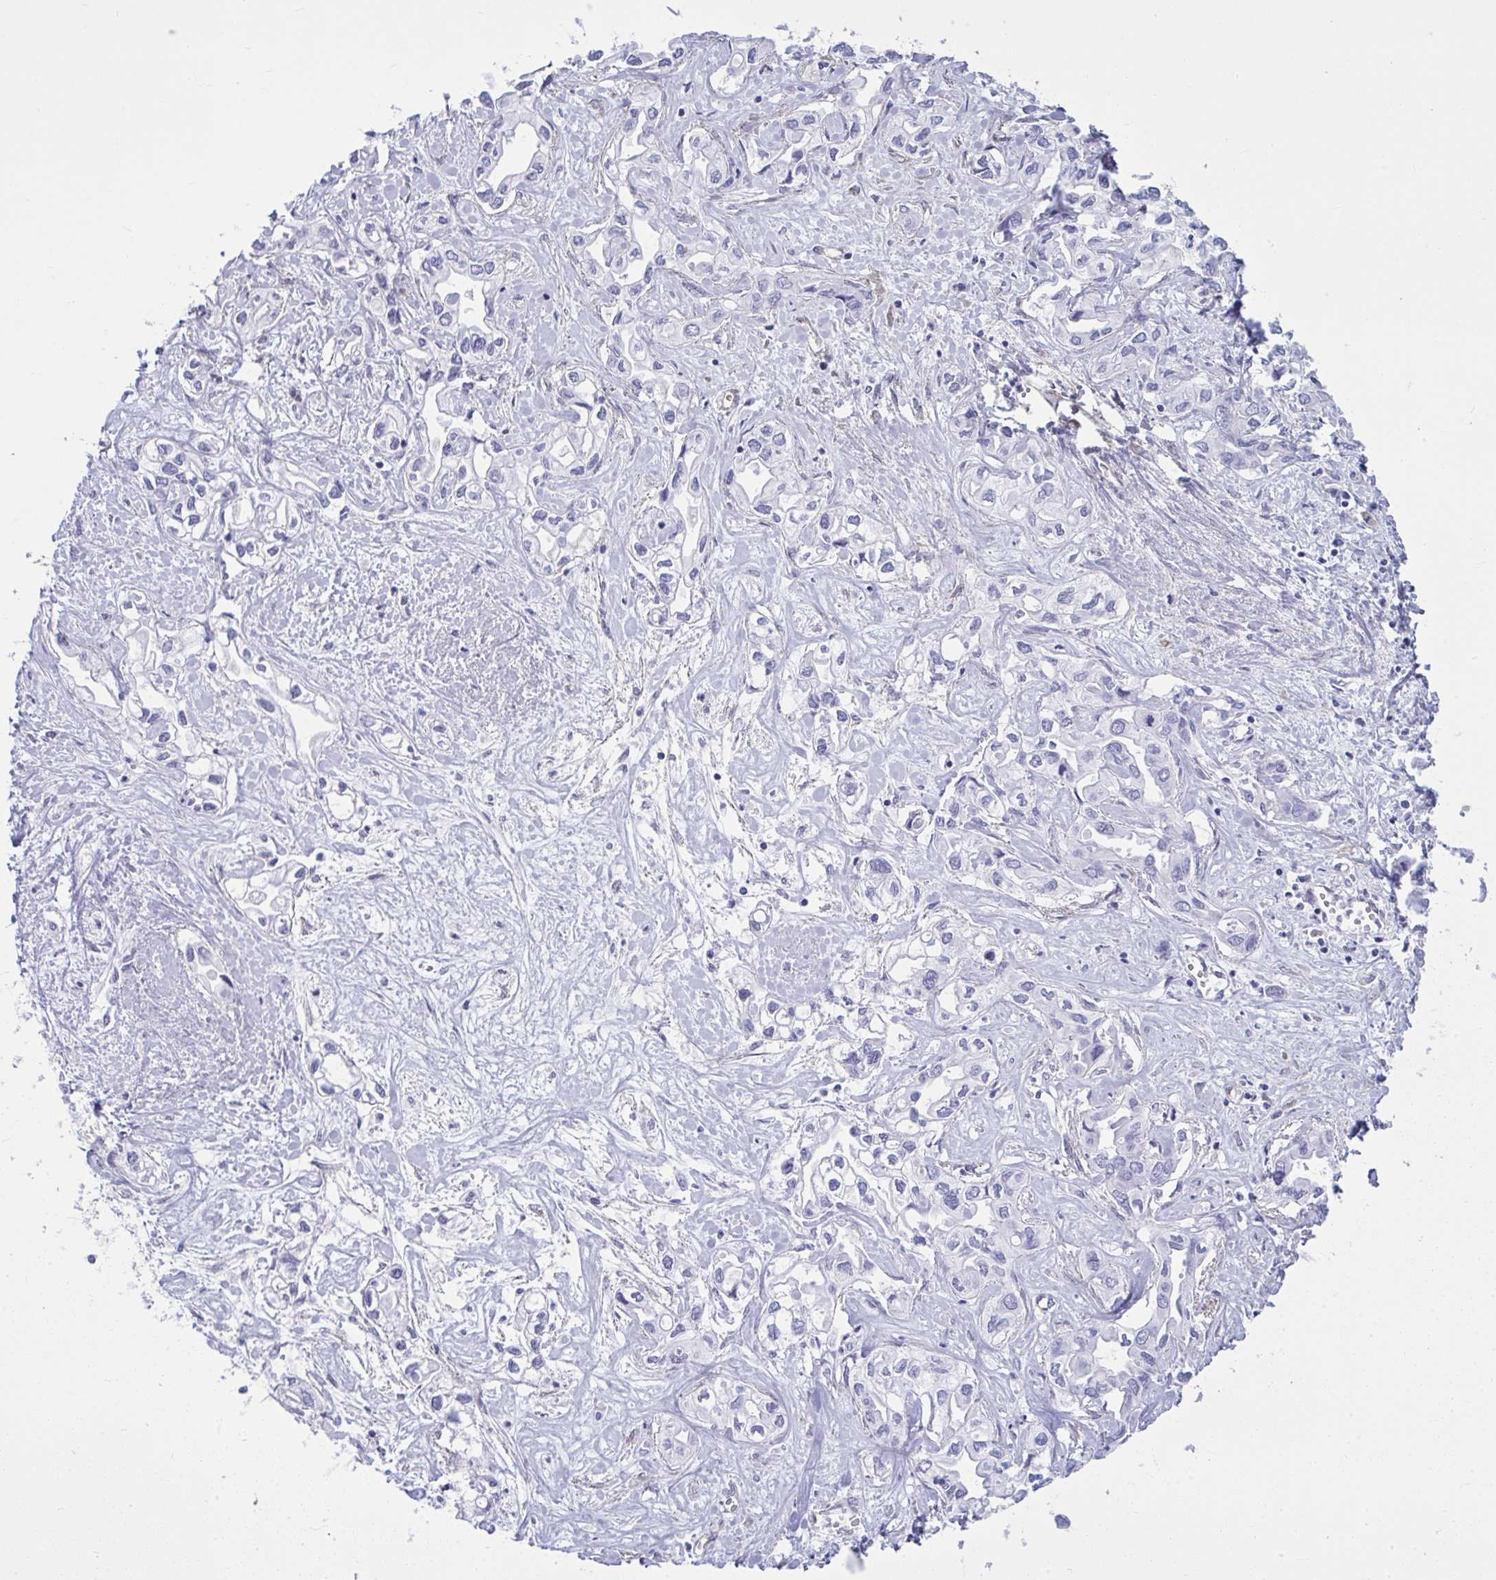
{"staining": {"intensity": "negative", "quantity": "none", "location": "none"}, "tissue": "liver cancer", "cell_type": "Tumor cells", "image_type": "cancer", "snomed": [{"axis": "morphology", "description": "Cholangiocarcinoma"}, {"axis": "topography", "description": "Liver"}], "caption": "Tumor cells are negative for brown protein staining in cholangiocarcinoma (liver).", "gene": "LIMS2", "patient": {"sex": "female", "age": 64}}